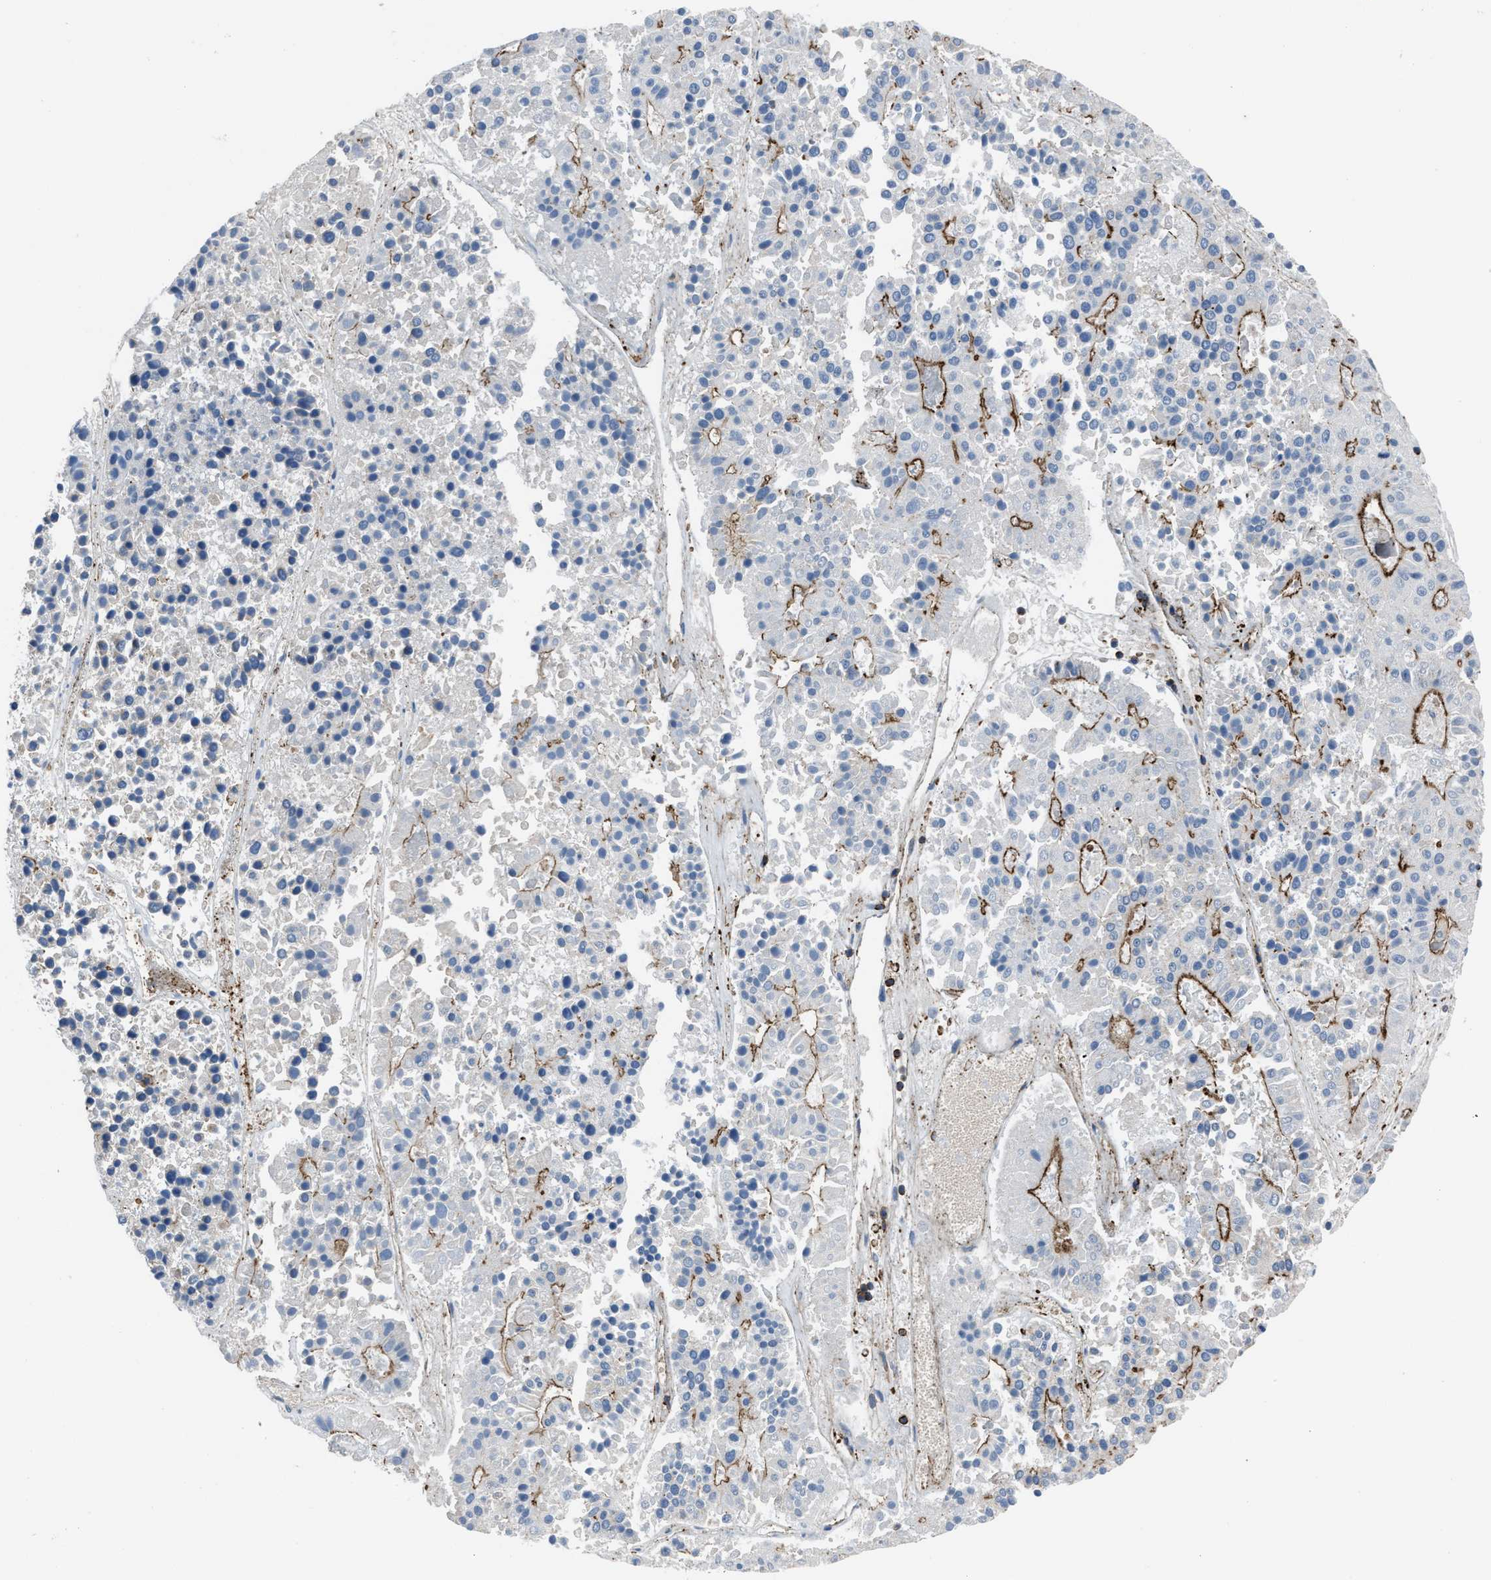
{"staining": {"intensity": "moderate", "quantity": "25%-75%", "location": "cytoplasmic/membranous"}, "tissue": "pancreatic cancer", "cell_type": "Tumor cells", "image_type": "cancer", "snomed": [{"axis": "morphology", "description": "Adenocarcinoma, NOS"}, {"axis": "topography", "description": "Pancreas"}], "caption": "A micrograph of human pancreatic adenocarcinoma stained for a protein shows moderate cytoplasmic/membranous brown staining in tumor cells.", "gene": "AGPAT2", "patient": {"sex": "male", "age": 50}}